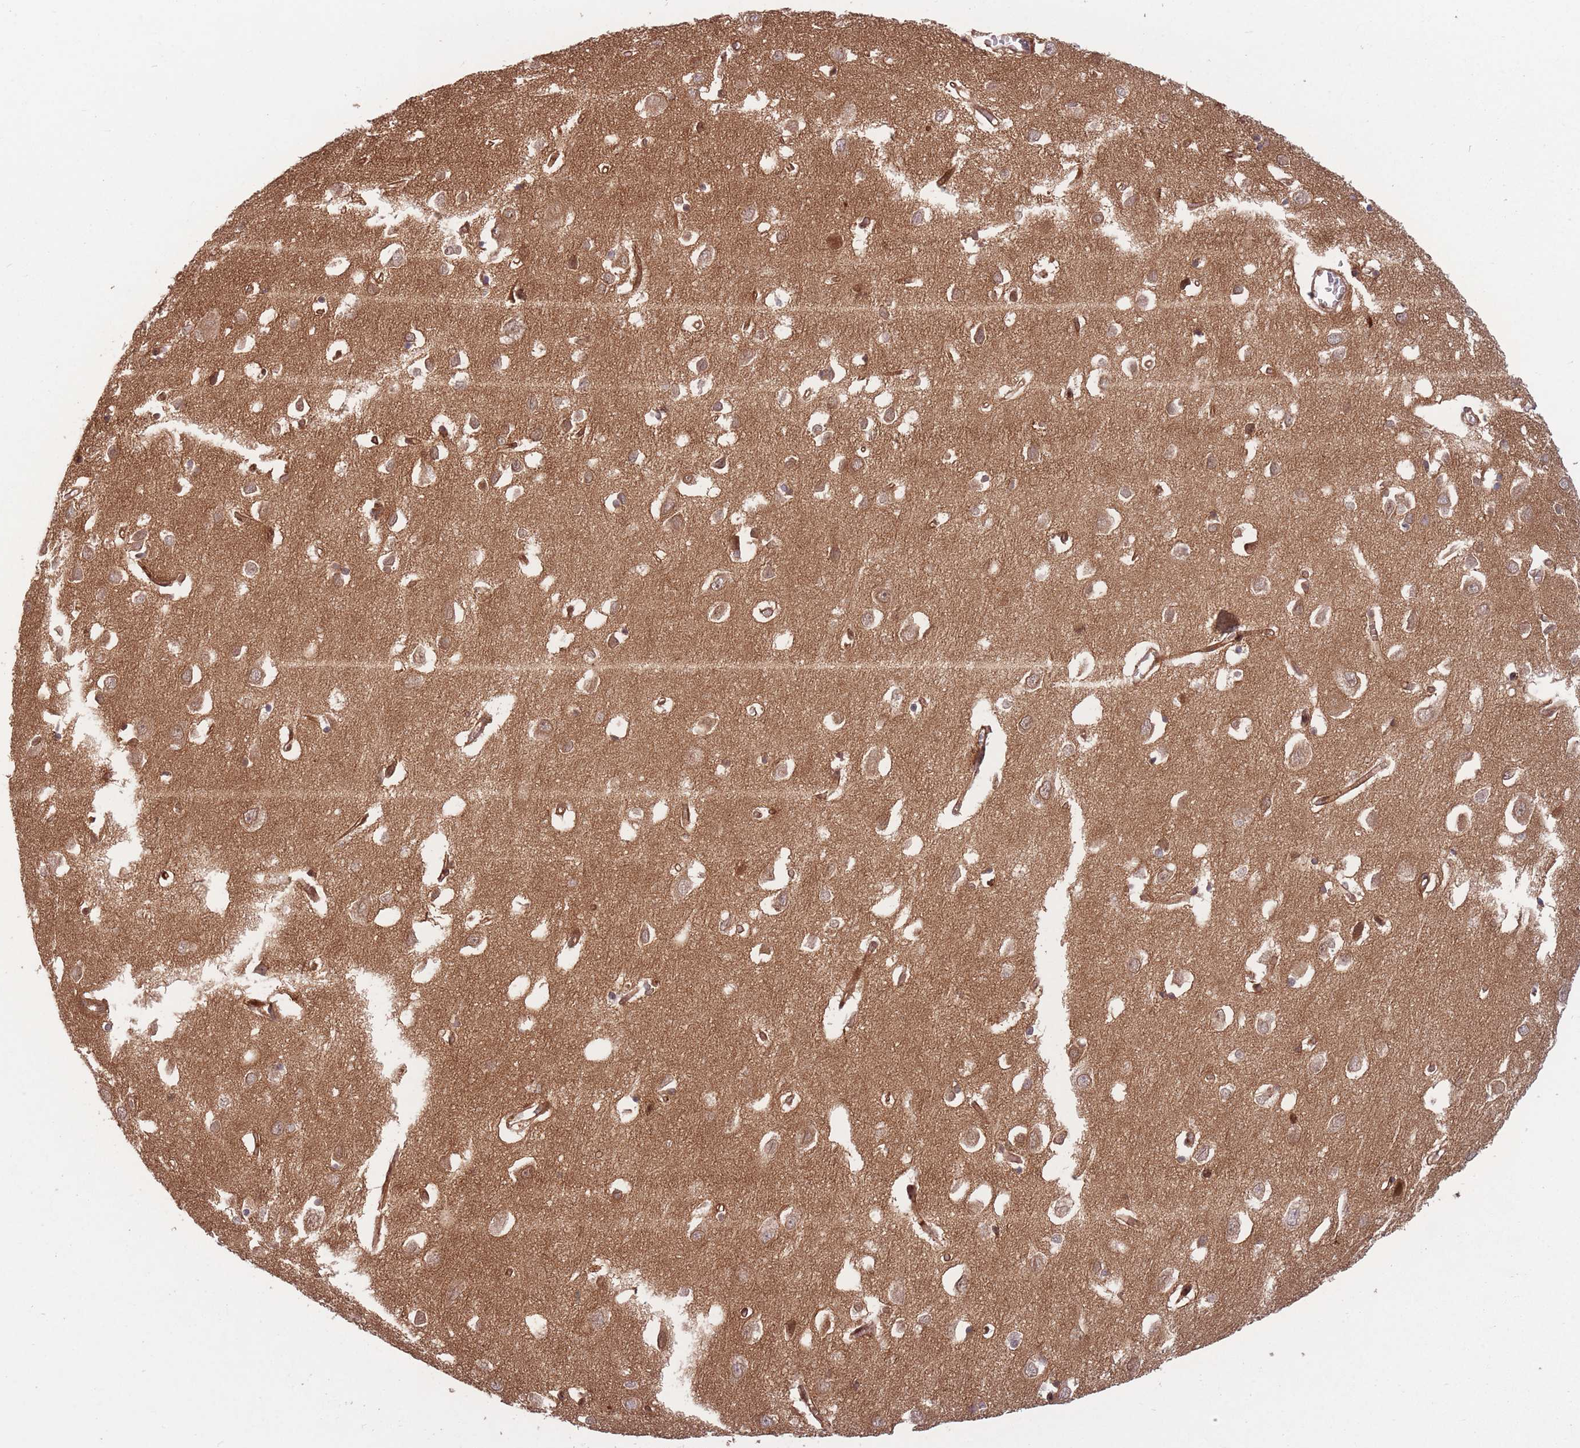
{"staining": {"intensity": "moderate", "quantity": ">75%", "location": "cytoplasmic/membranous"}, "tissue": "cerebral cortex", "cell_type": "Endothelial cells", "image_type": "normal", "snomed": [{"axis": "morphology", "description": "Normal tissue, NOS"}, {"axis": "topography", "description": "Cerebral cortex"}], "caption": "Human cerebral cortex stained for a protein (brown) reveals moderate cytoplasmic/membranous positive expression in approximately >75% of endothelial cells.", "gene": "PODXL2", "patient": {"sex": "female", "age": 64}}